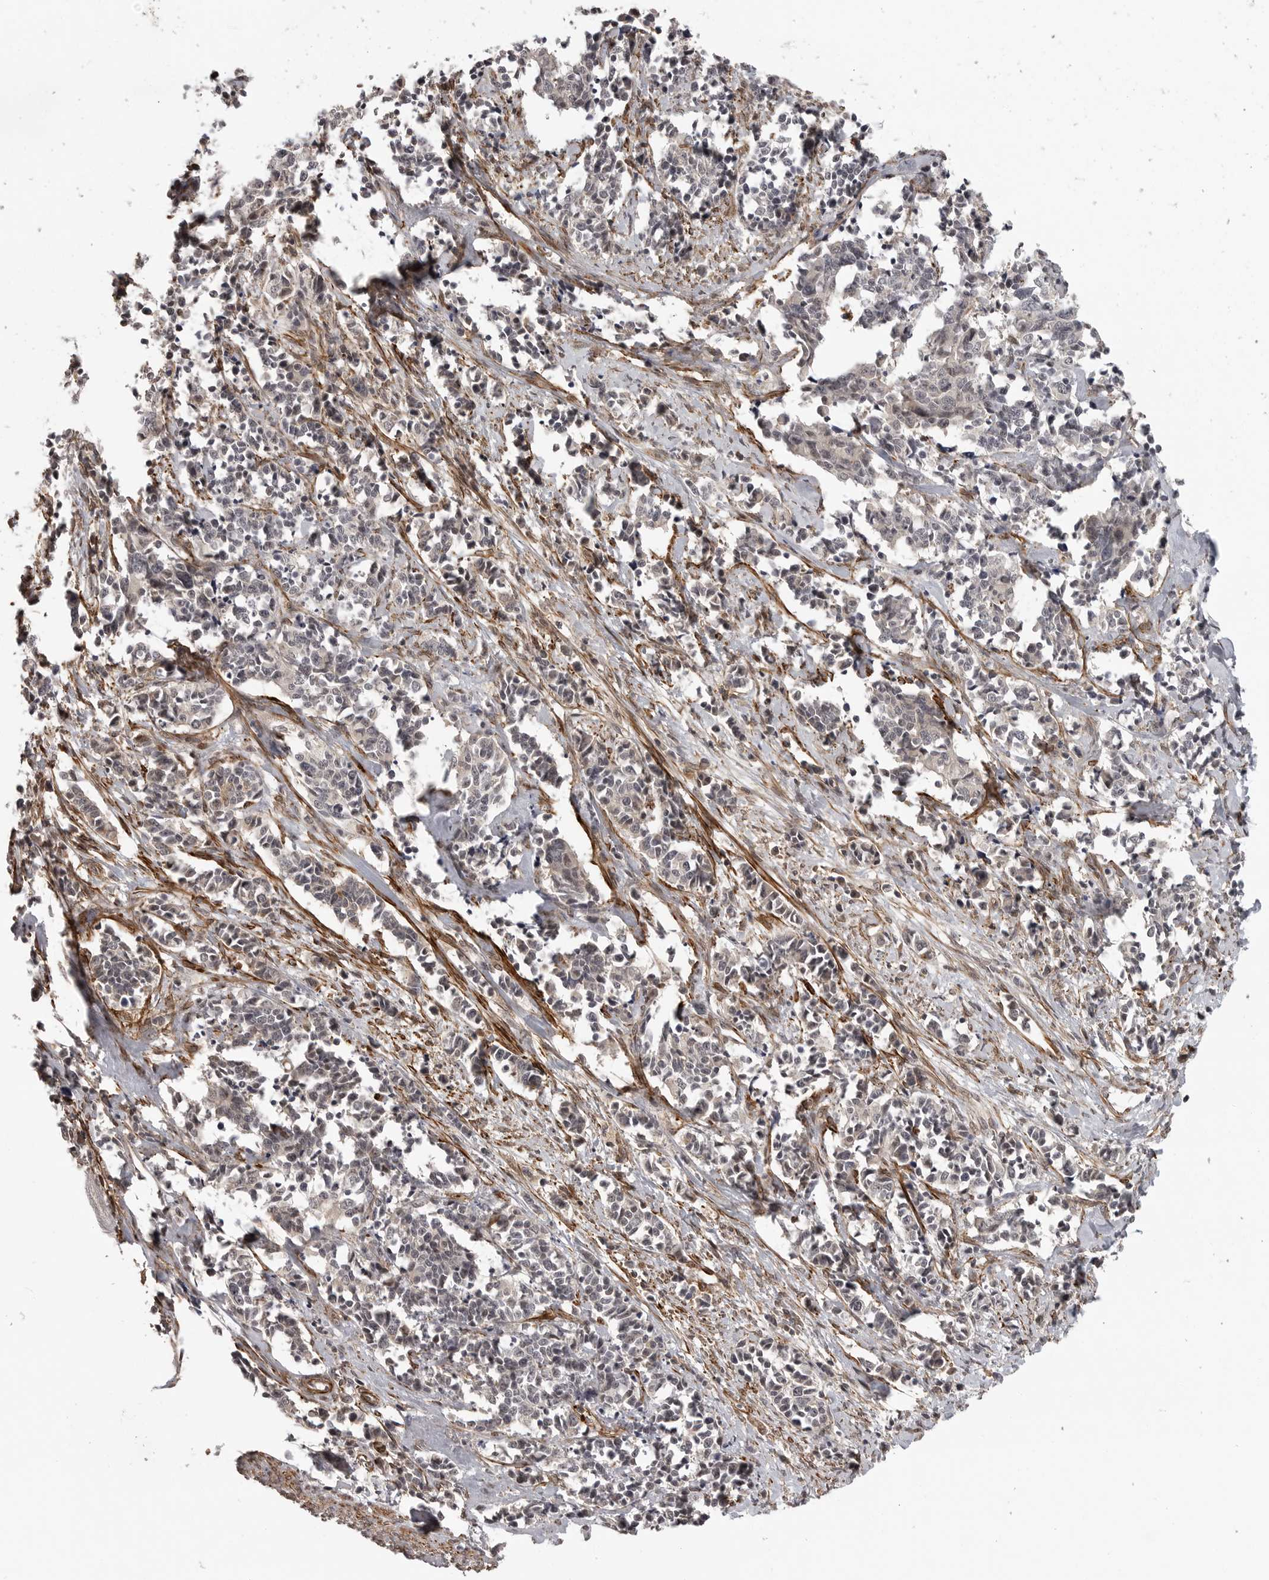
{"staining": {"intensity": "weak", "quantity": "<25%", "location": "cytoplasmic/membranous"}, "tissue": "cervical cancer", "cell_type": "Tumor cells", "image_type": "cancer", "snomed": [{"axis": "morphology", "description": "Normal tissue, NOS"}, {"axis": "morphology", "description": "Squamous cell carcinoma, NOS"}, {"axis": "topography", "description": "Cervix"}], "caption": "A high-resolution micrograph shows immunohistochemistry staining of cervical cancer (squamous cell carcinoma), which shows no significant staining in tumor cells.", "gene": "TUT4", "patient": {"sex": "female", "age": 35}}